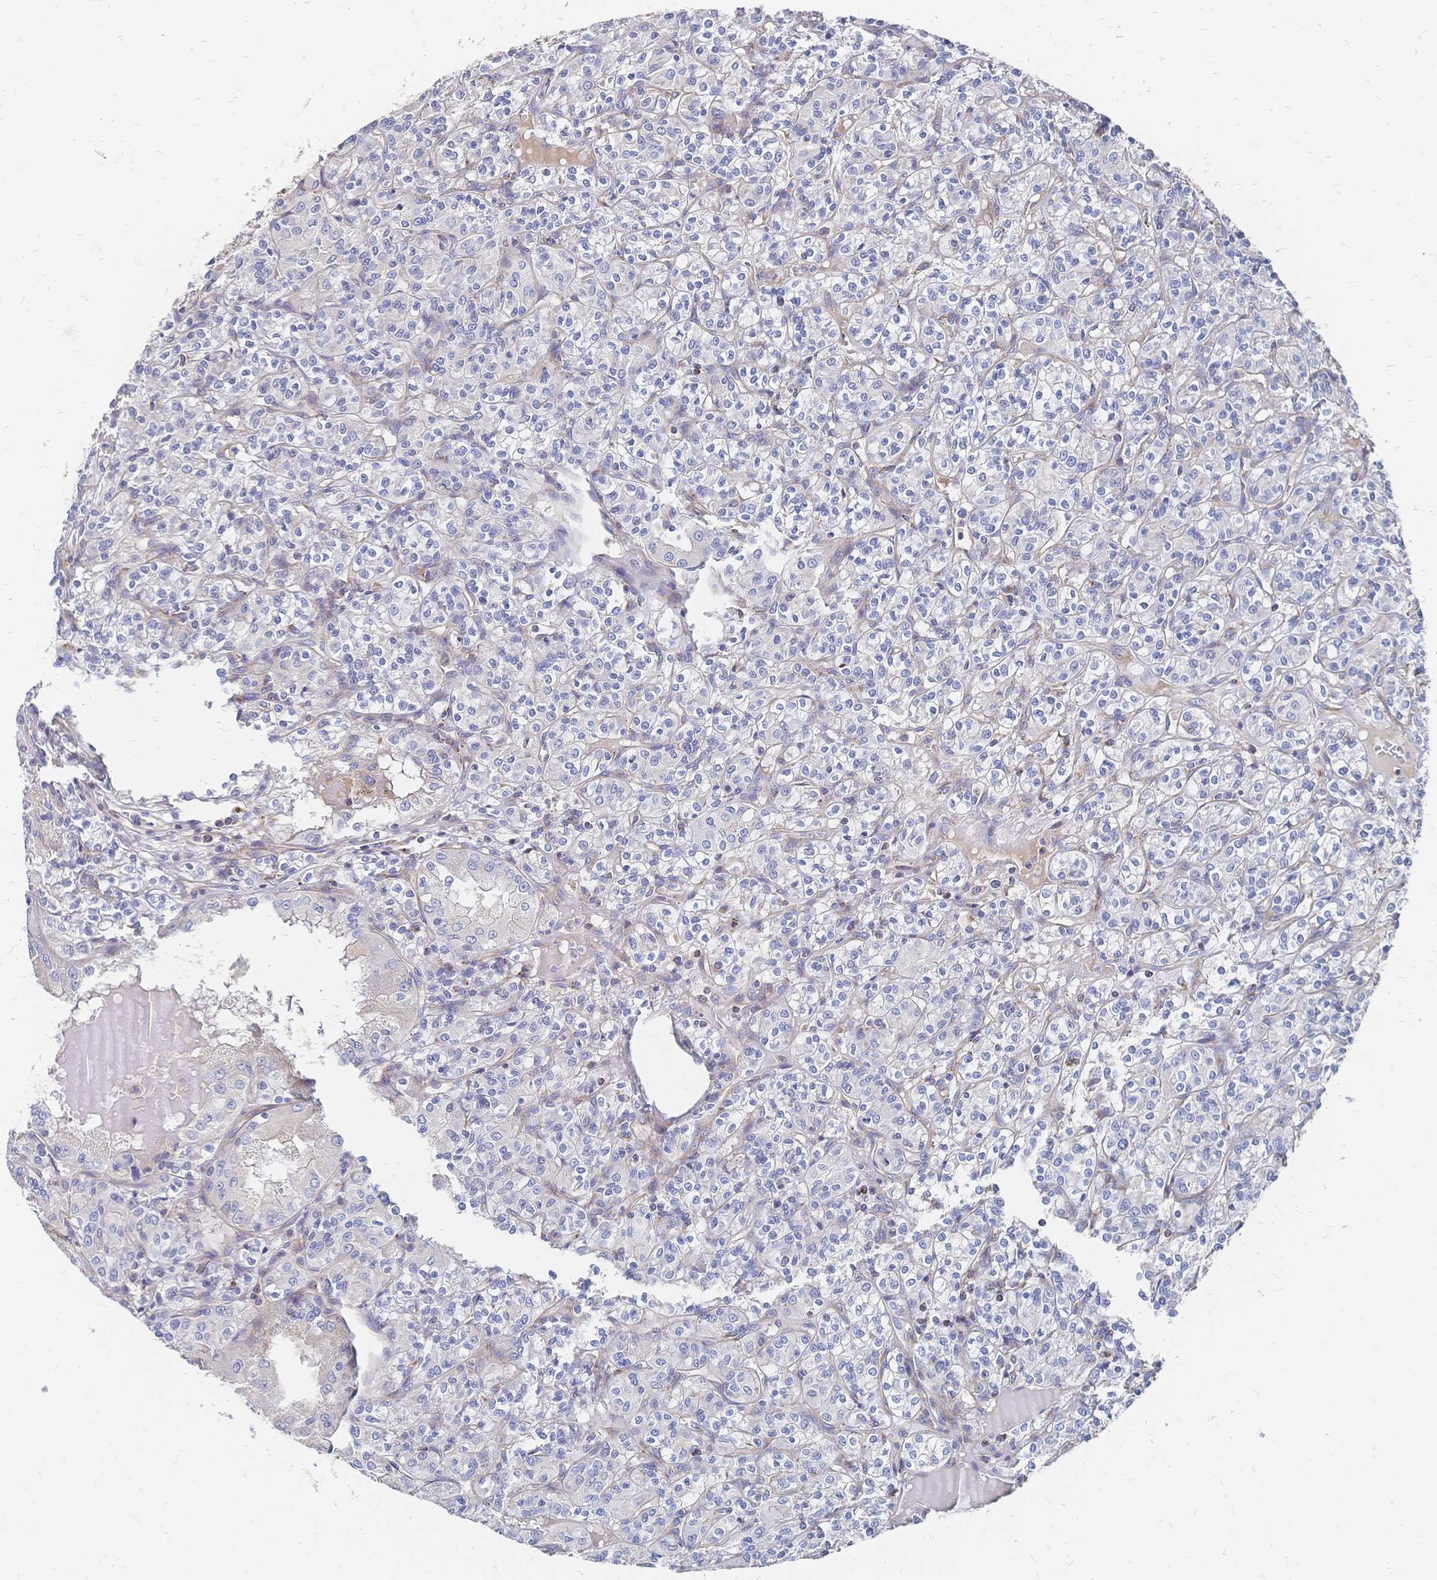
{"staining": {"intensity": "negative", "quantity": "none", "location": "none"}, "tissue": "renal cancer", "cell_type": "Tumor cells", "image_type": "cancer", "snomed": [{"axis": "morphology", "description": "Adenocarcinoma, NOS"}, {"axis": "topography", "description": "Kidney"}], "caption": "This is an immunohistochemistry photomicrograph of adenocarcinoma (renal). There is no expression in tumor cells.", "gene": "SORBS1", "patient": {"sex": "male", "age": 36}}